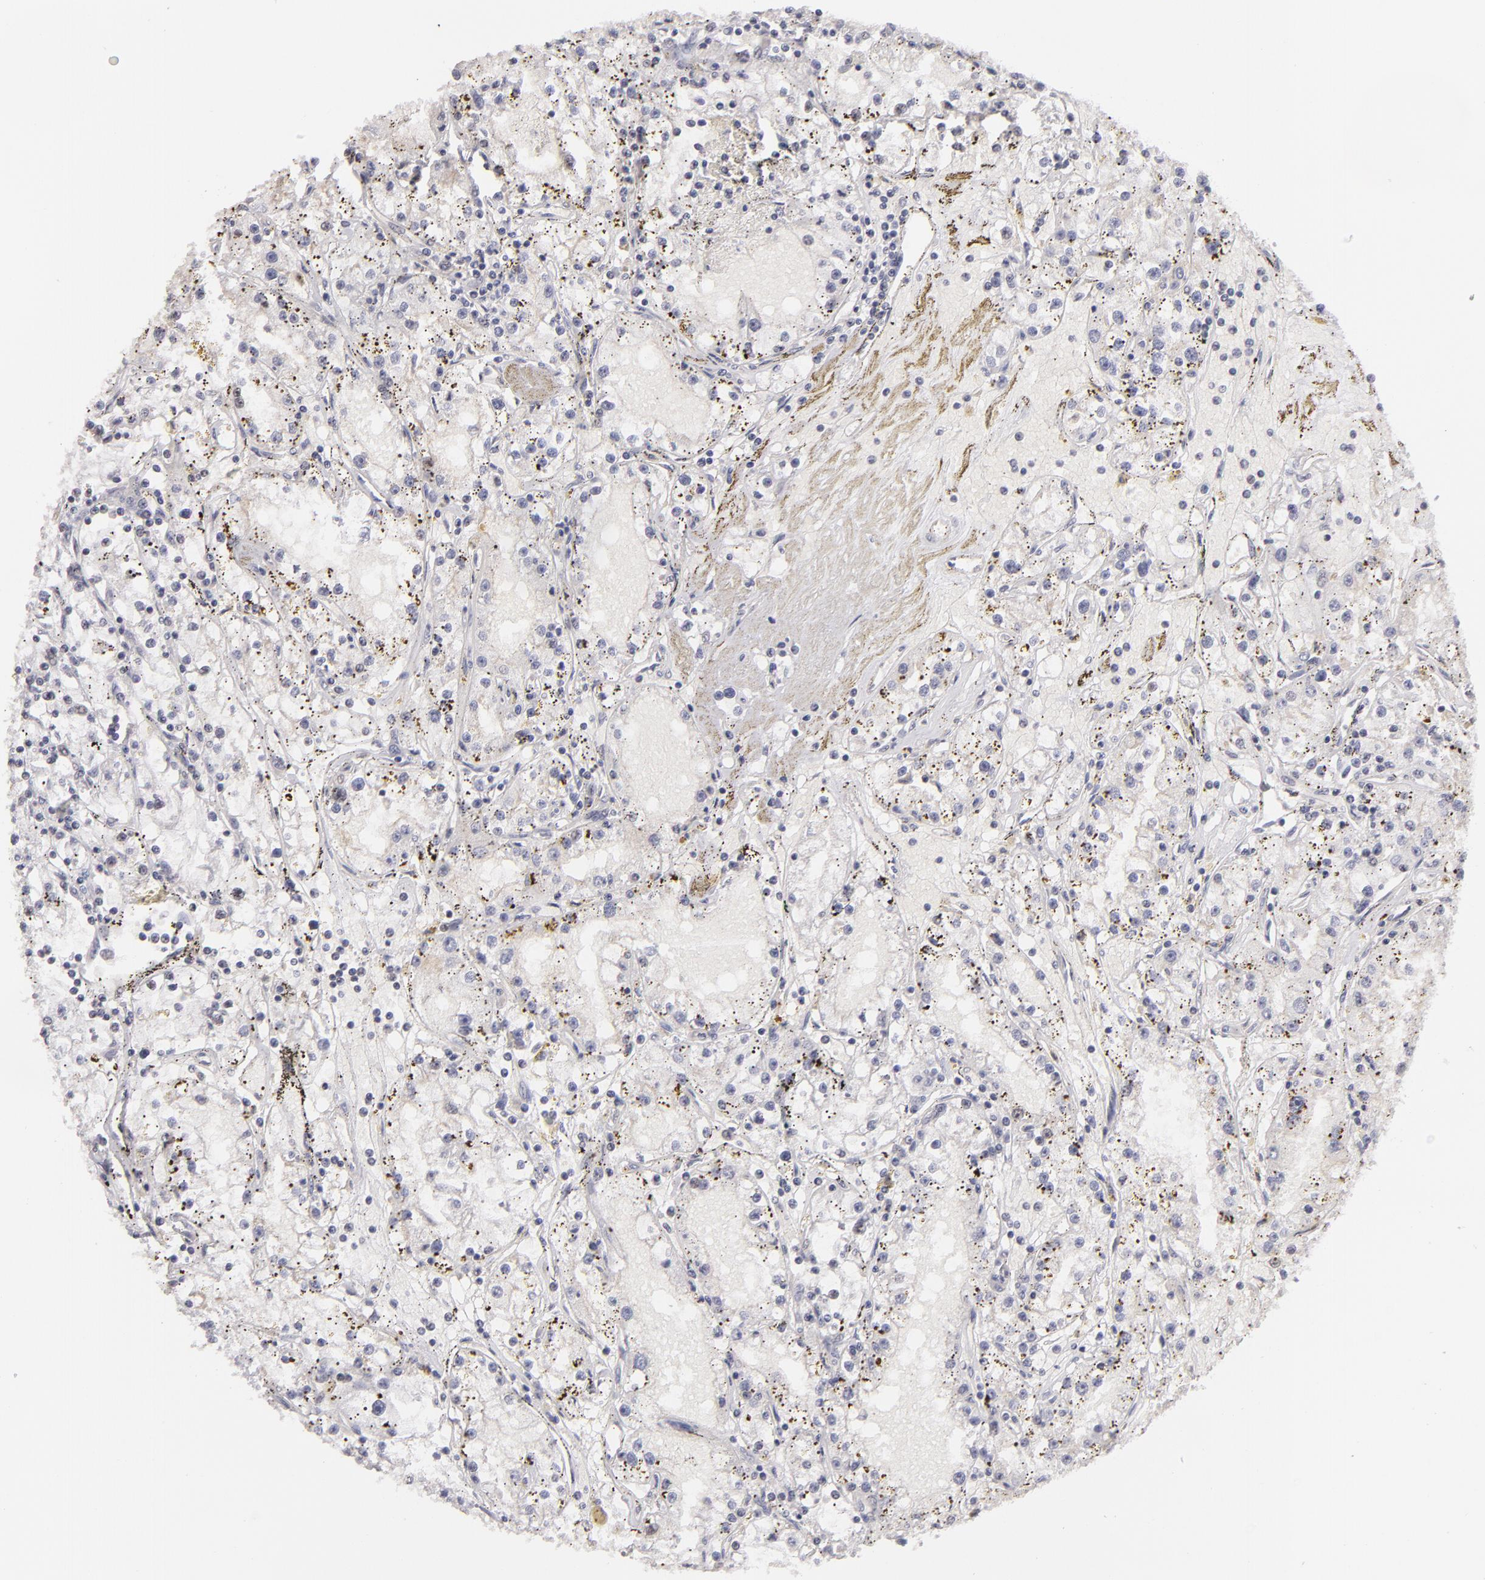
{"staining": {"intensity": "negative", "quantity": "none", "location": "none"}, "tissue": "renal cancer", "cell_type": "Tumor cells", "image_type": "cancer", "snomed": [{"axis": "morphology", "description": "Adenocarcinoma, NOS"}, {"axis": "topography", "description": "Kidney"}], "caption": "DAB (3,3'-diaminobenzidine) immunohistochemical staining of human renal adenocarcinoma exhibits no significant staining in tumor cells.", "gene": "RARB", "patient": {"sex": "male", "age": 56}}